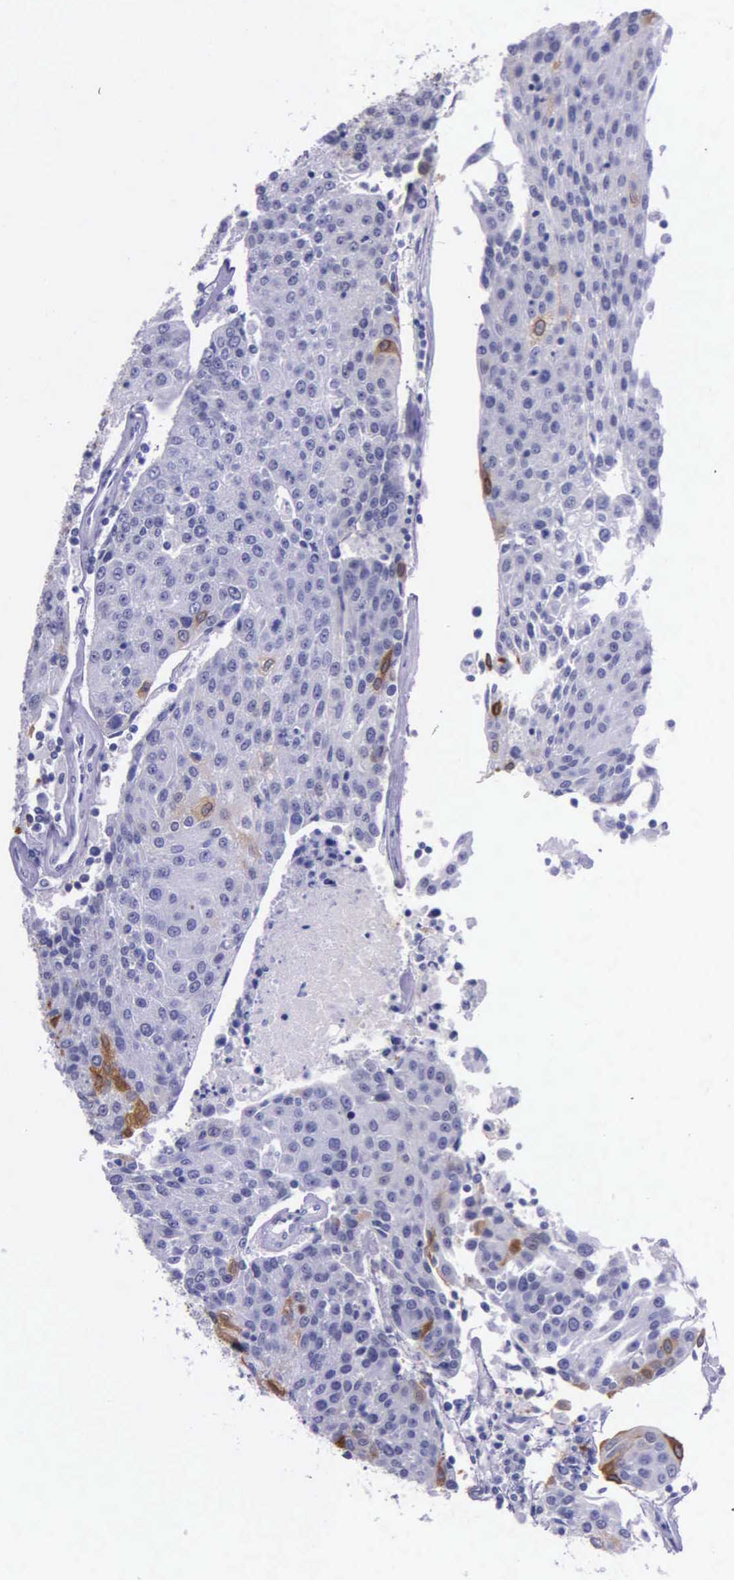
{"staining": {"intensity": "moderate", "quantity": "<25%", "location": "cytoplasmic/membranous"}, "tissue": "urothelial cancer", "cell_type": "Tumor cells", "image_type": "cancer", "snomed": [{"axis": "morphology", "description": "Urothelial carcinoma, High grade"}, {"axis": "topography", "description": "Urinary bladder"}], "caption": "Immunohistochemical staining of human urothelial carcinoma (high-grade) displays moderate cytoplasmic/membranous protein staining in about <25% of tumor cells.", "gene": "AHNAK2", "patient": {"sex": "female", "age": 85}}